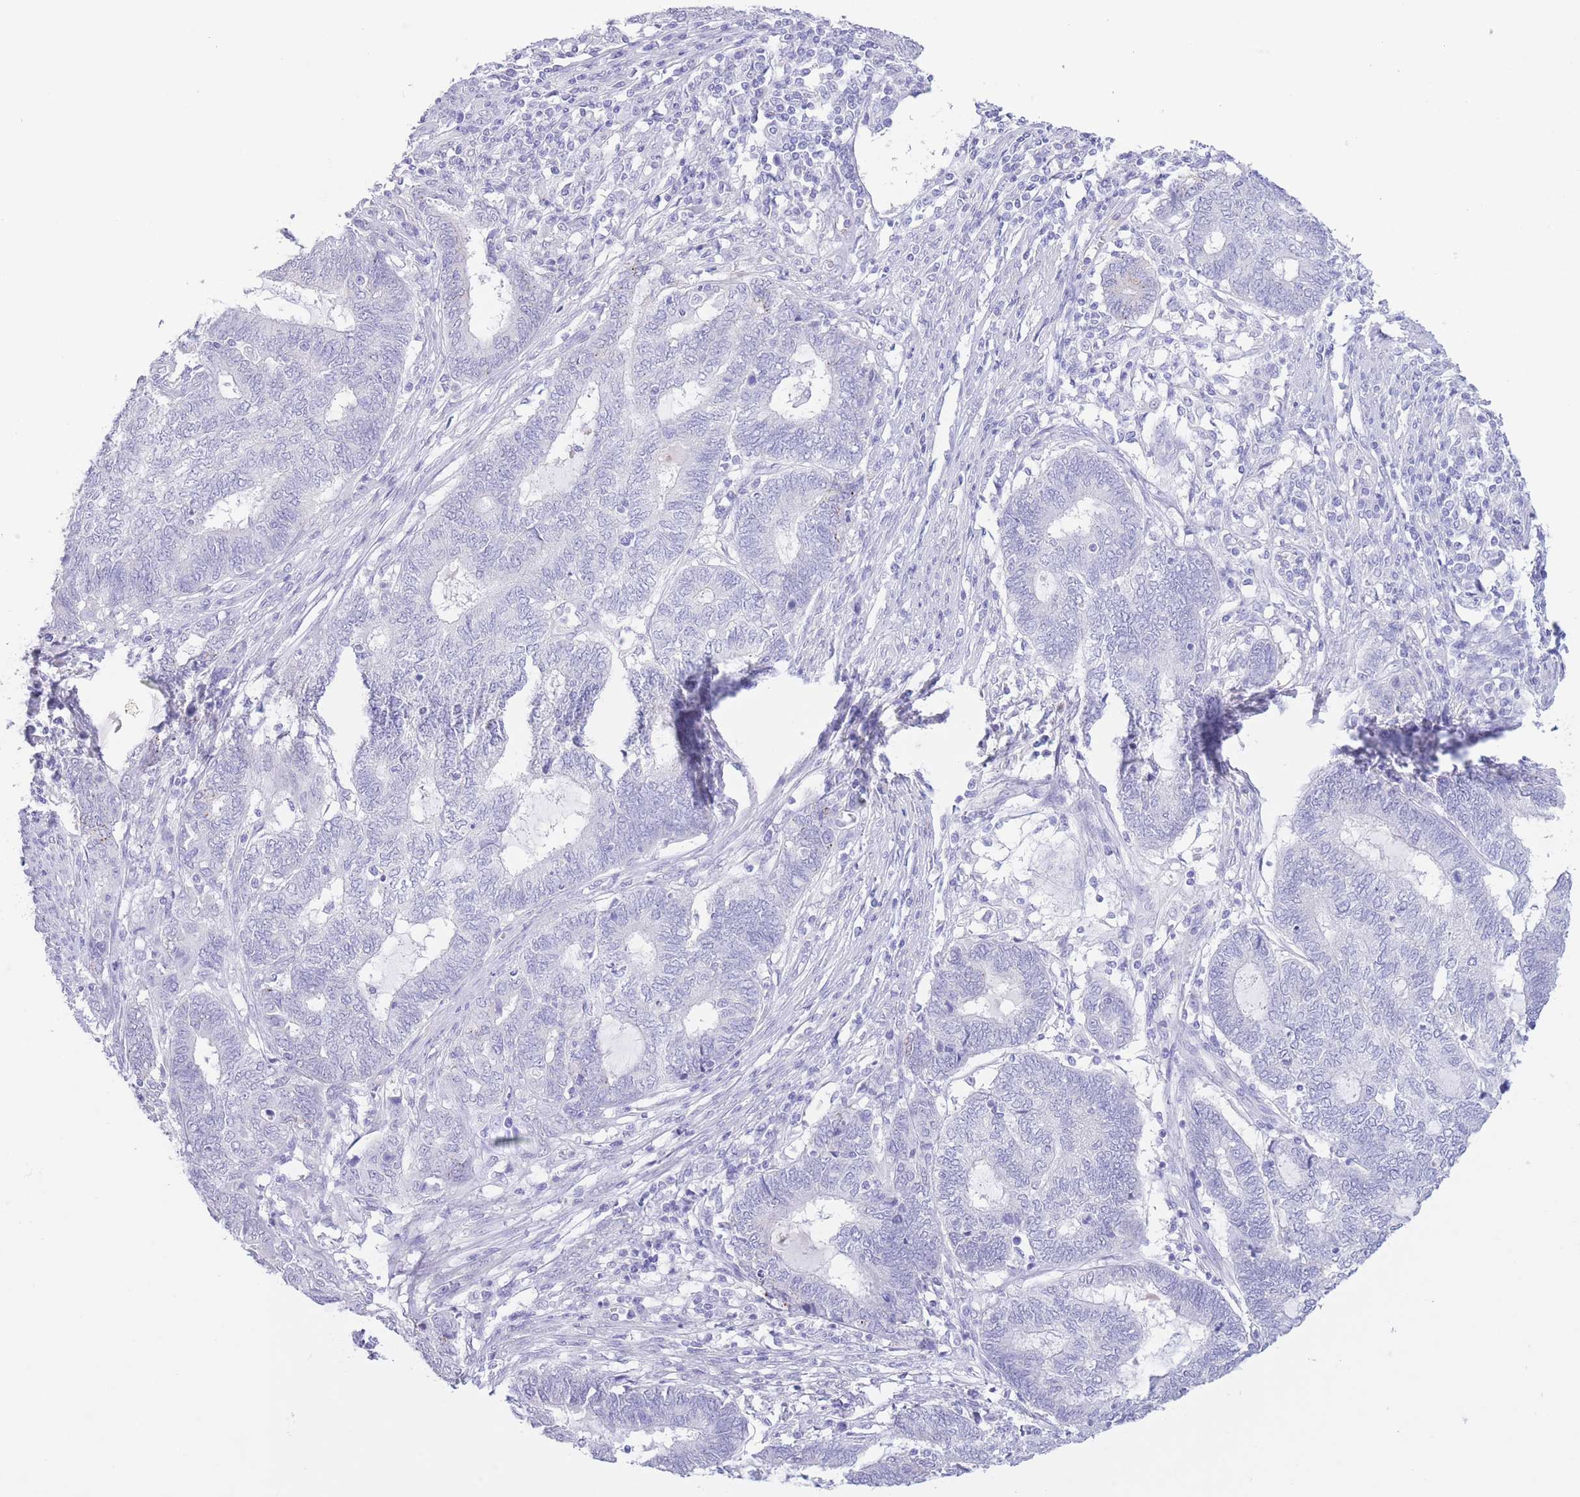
{"staining": {"intensity": "negative", "quantity": "none", "location": "none"}, "tissue": "endometrial cancer", "cell_type": "Tumor cells", "image_type": "cancer", "snomed": [{"axis": "morphology", "description": "Adenocarcinoma, NOS"}, {"axis": "topography", "description": "Uterus"}, {"axis": "topography", "description": "Endometrium"}], "caption": "This is an IHC image of endometrial cancer. There is no expression in tumor cells.", "gene": "PKLR", "patient": {"sex": "female", "age": 70}}